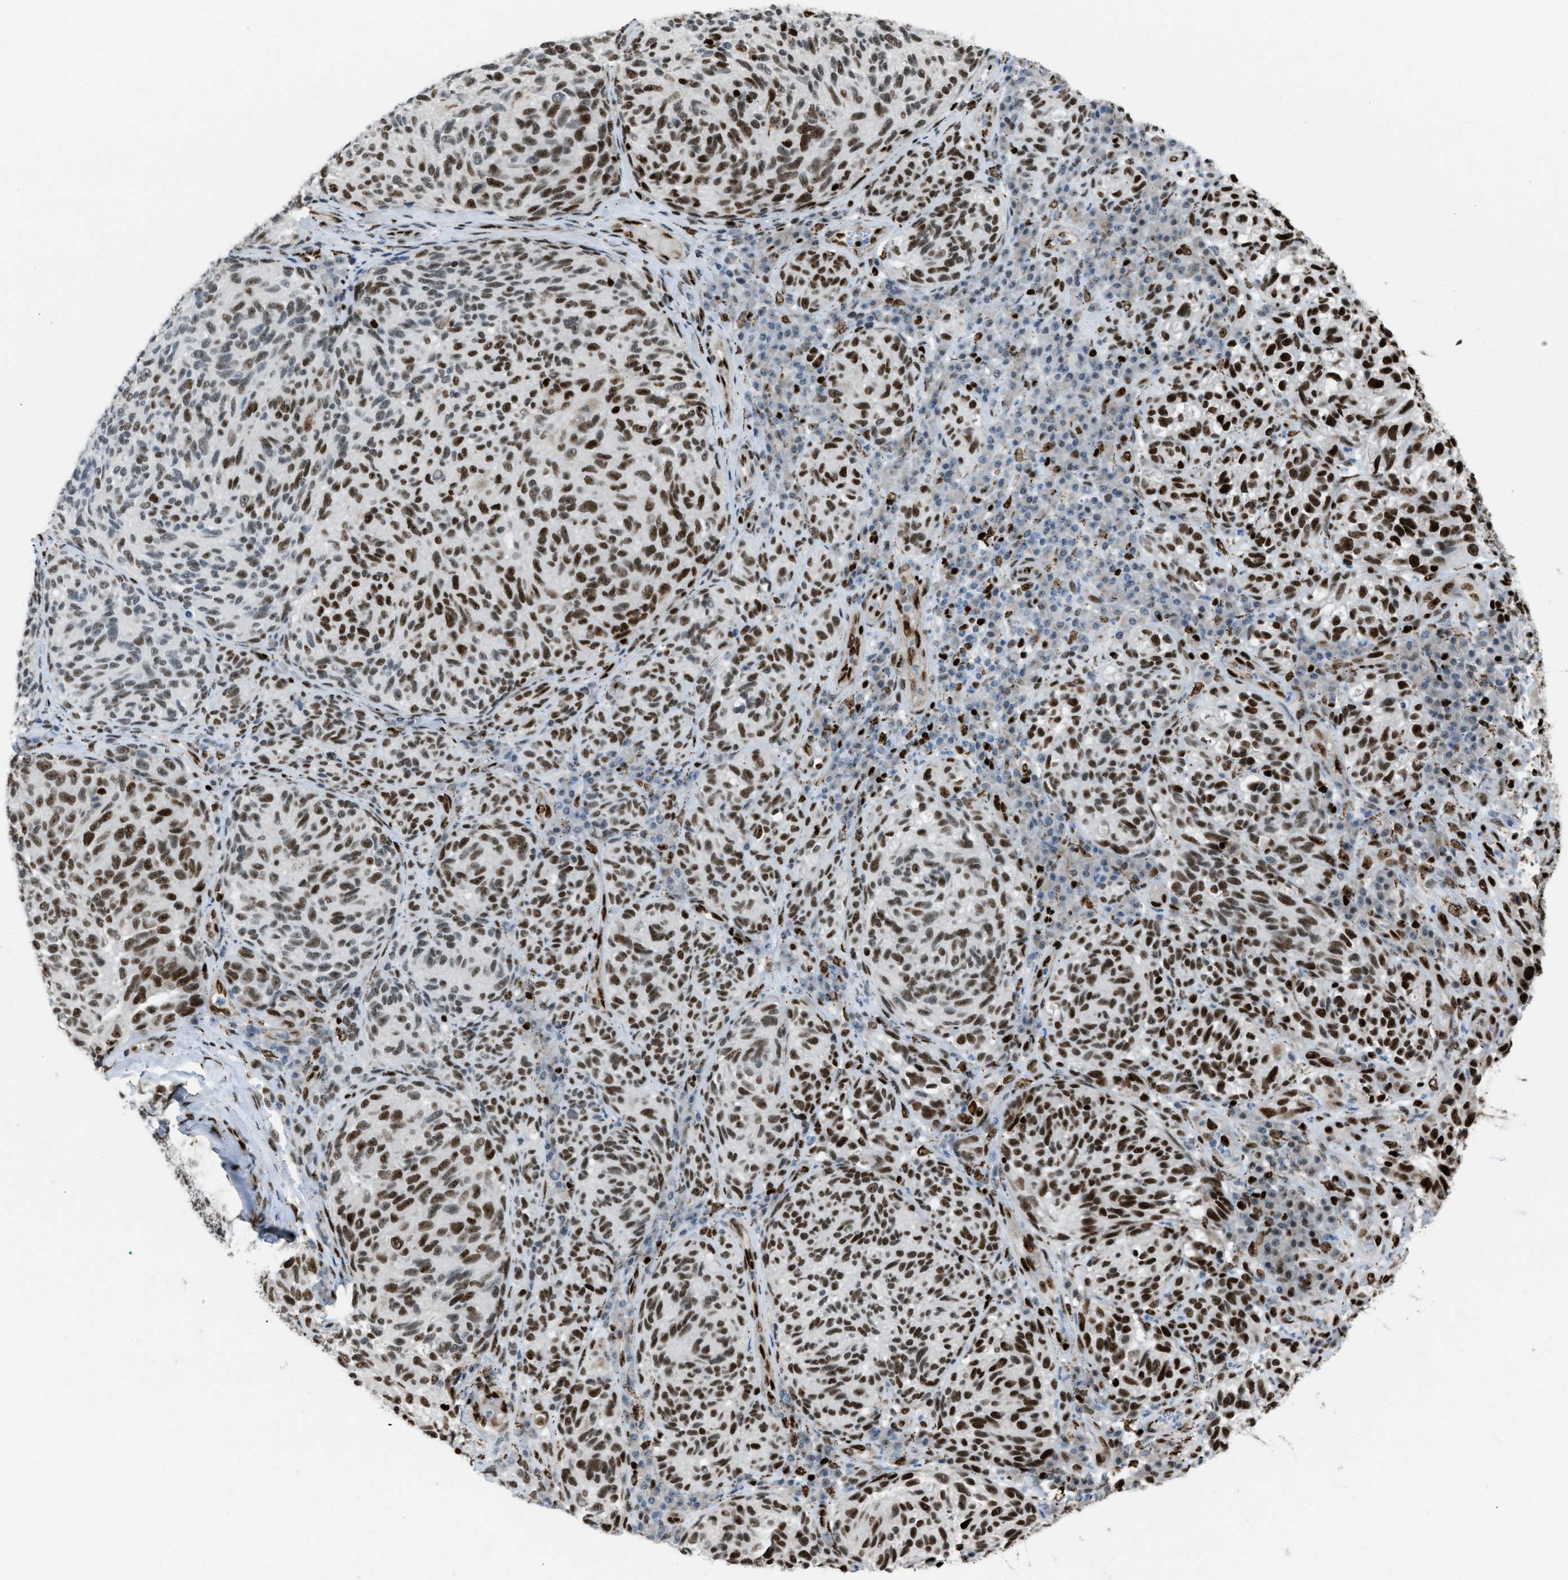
{"staining": {"intensity": "strong", "quantity": ">75%", "location": "nuclear"}, "tissue": "melanoma", "cell_type": "Tumor cells", "image_type": "cancer", "snomed": [{"axis": "morphology", "description": "Malignant melanoma, NOS"}, {"axis": "topography", "description": "Skin"}], "caption": "Approximately >75% of tumor cells in human malignant melanoma show strong nuclear protein expression as visualized by brown immunohistochemical staining.", "gene": "SLFN5", "patient": {"sex": "female", "age": 73}}